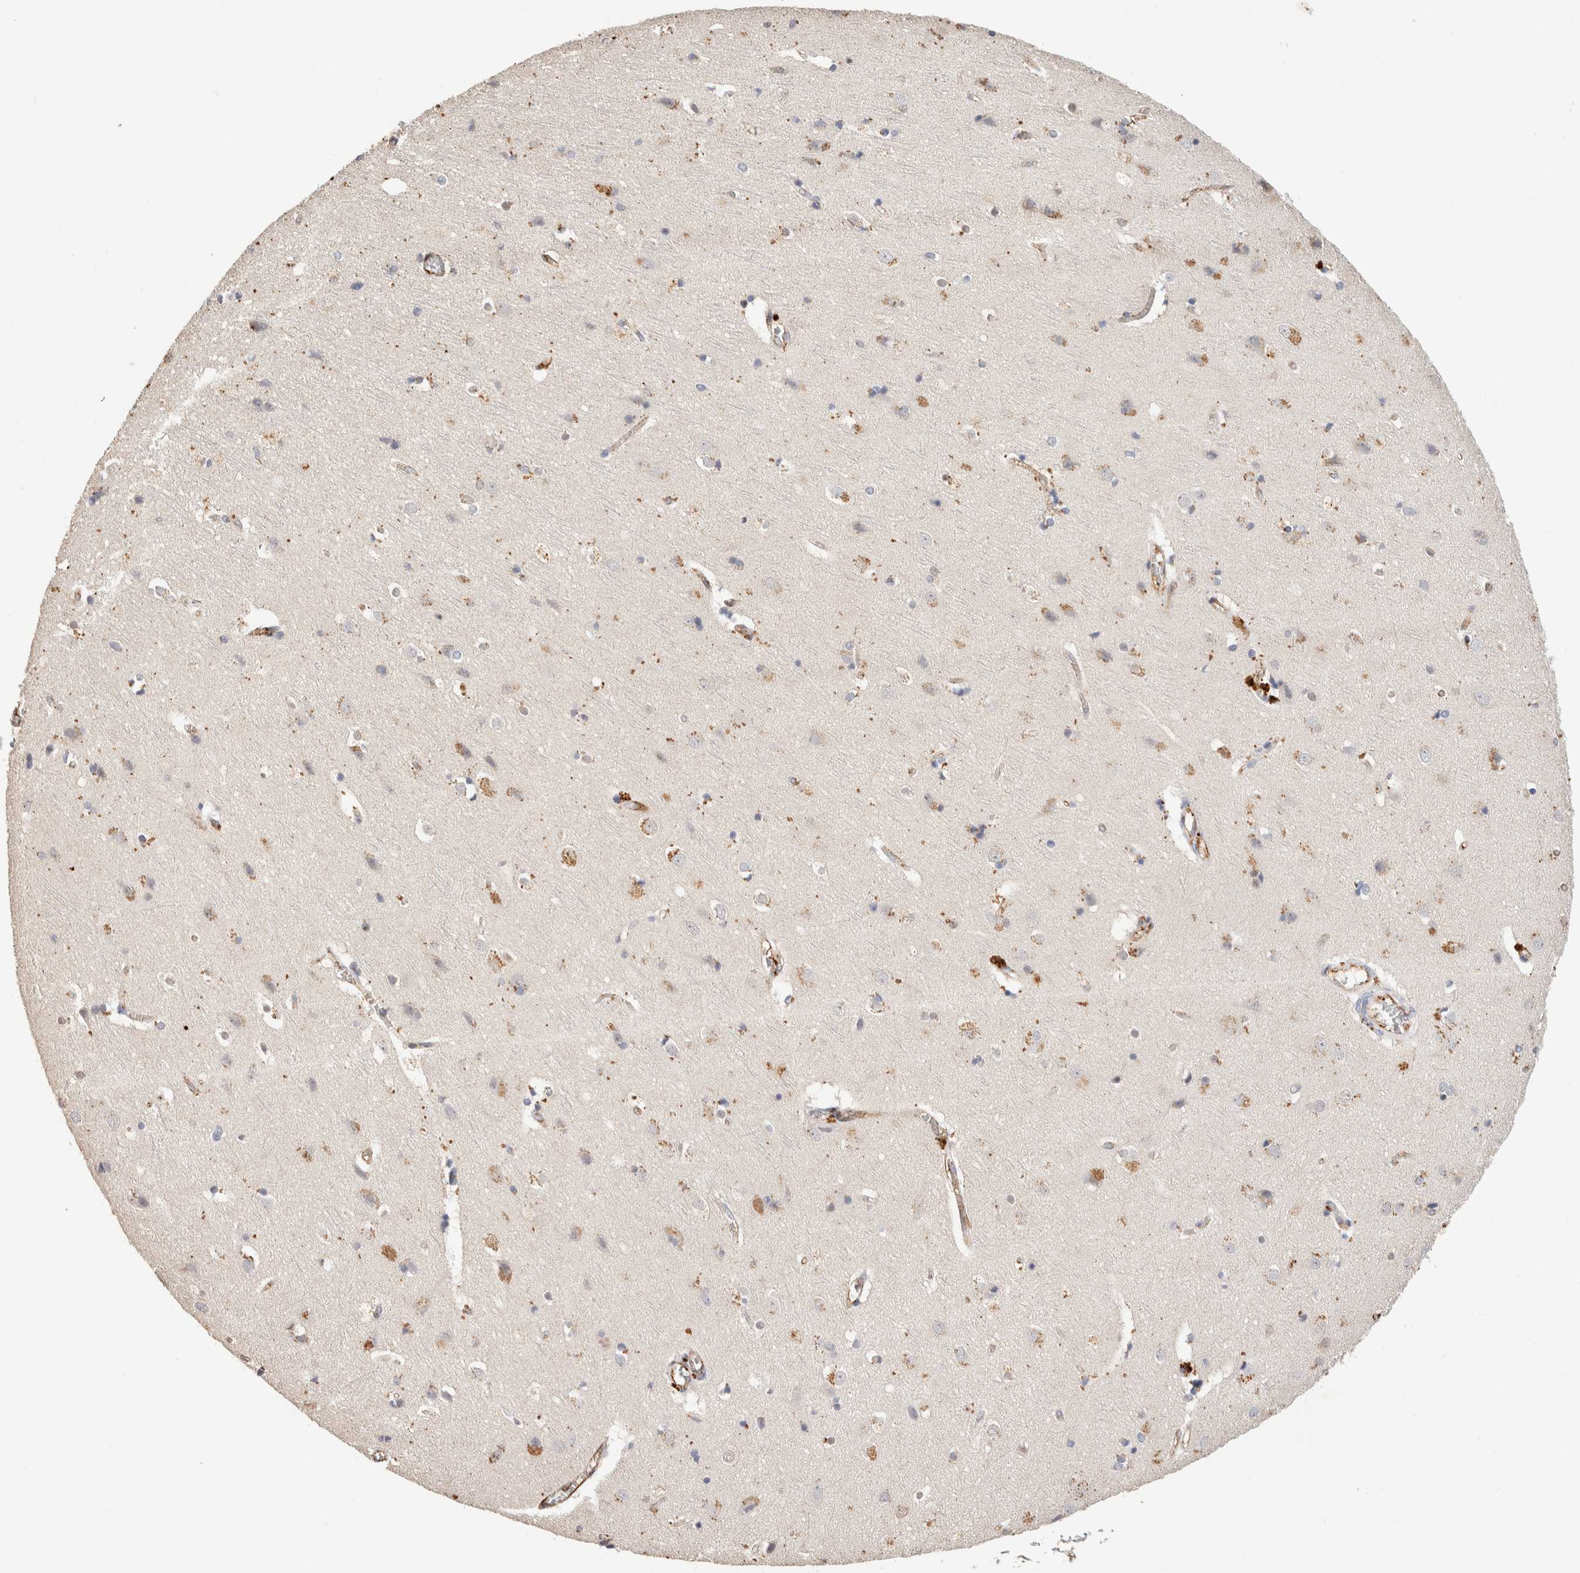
{"staining": {"intensity": "moderate", "quantity": ">75%", "location": "cytoplasmic/membranous"}, "tissue": "cerebral cortex", "cell_type": "Endothelial cells", "image_type": "normal", "snomed": [{"axis": "morphology", "description": "Normal tissue, NOS"}, {"axis": "topography", "description": "Cerebral cortex"}], "caption": "Endothelial cells display medium levels of moderate cytoplasmic/membranous staining in about >75% of cells in unremarkable cerebral cortex.", "gene": "NSMAF", "patient": {"sex": "male", "age": 54}}